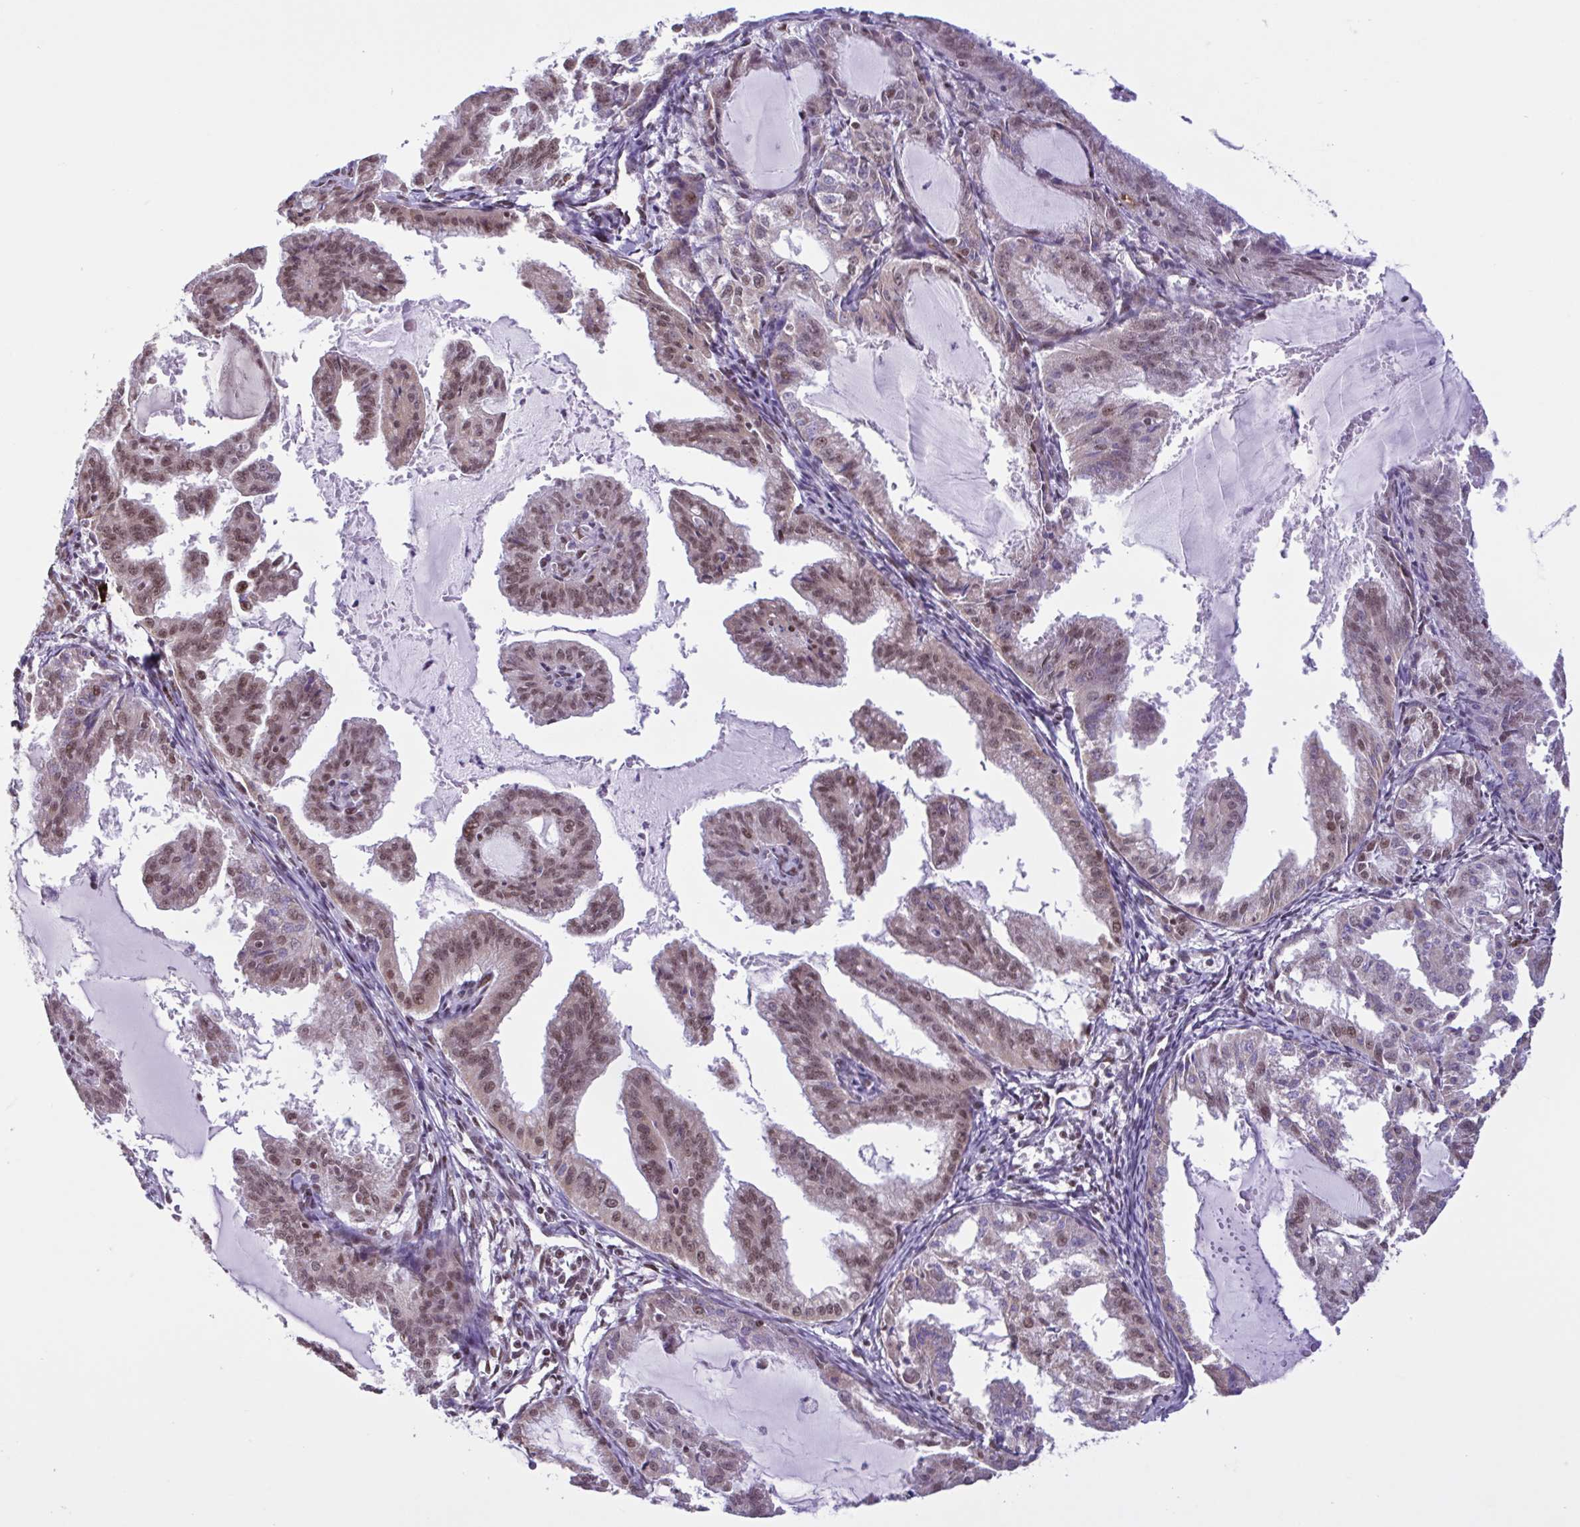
{"staining": {"intensity": "moderate", "quantity": ">75%", "location": "nuclear"}, "tissue": "endometrial cancer", "cell_type": "Tumor cells", "image_type": "cancer", "snomed": [{"axis": "morphology", "description": "Adenocarcinoma, NOS"}, {"axis": "topography", "description": "Endometrium"}], "caption": "High-power microscopy captured an IHC histopathology image of endometrial cancer (adenocarcinoma), revealing moderate nuclear staining in approximately >75% of tumor cells. (Brightfield microscopy of DAB IHC at high magnification).", "gene": "TIMM21", "patient": {"sex": "female", "age": 70}}